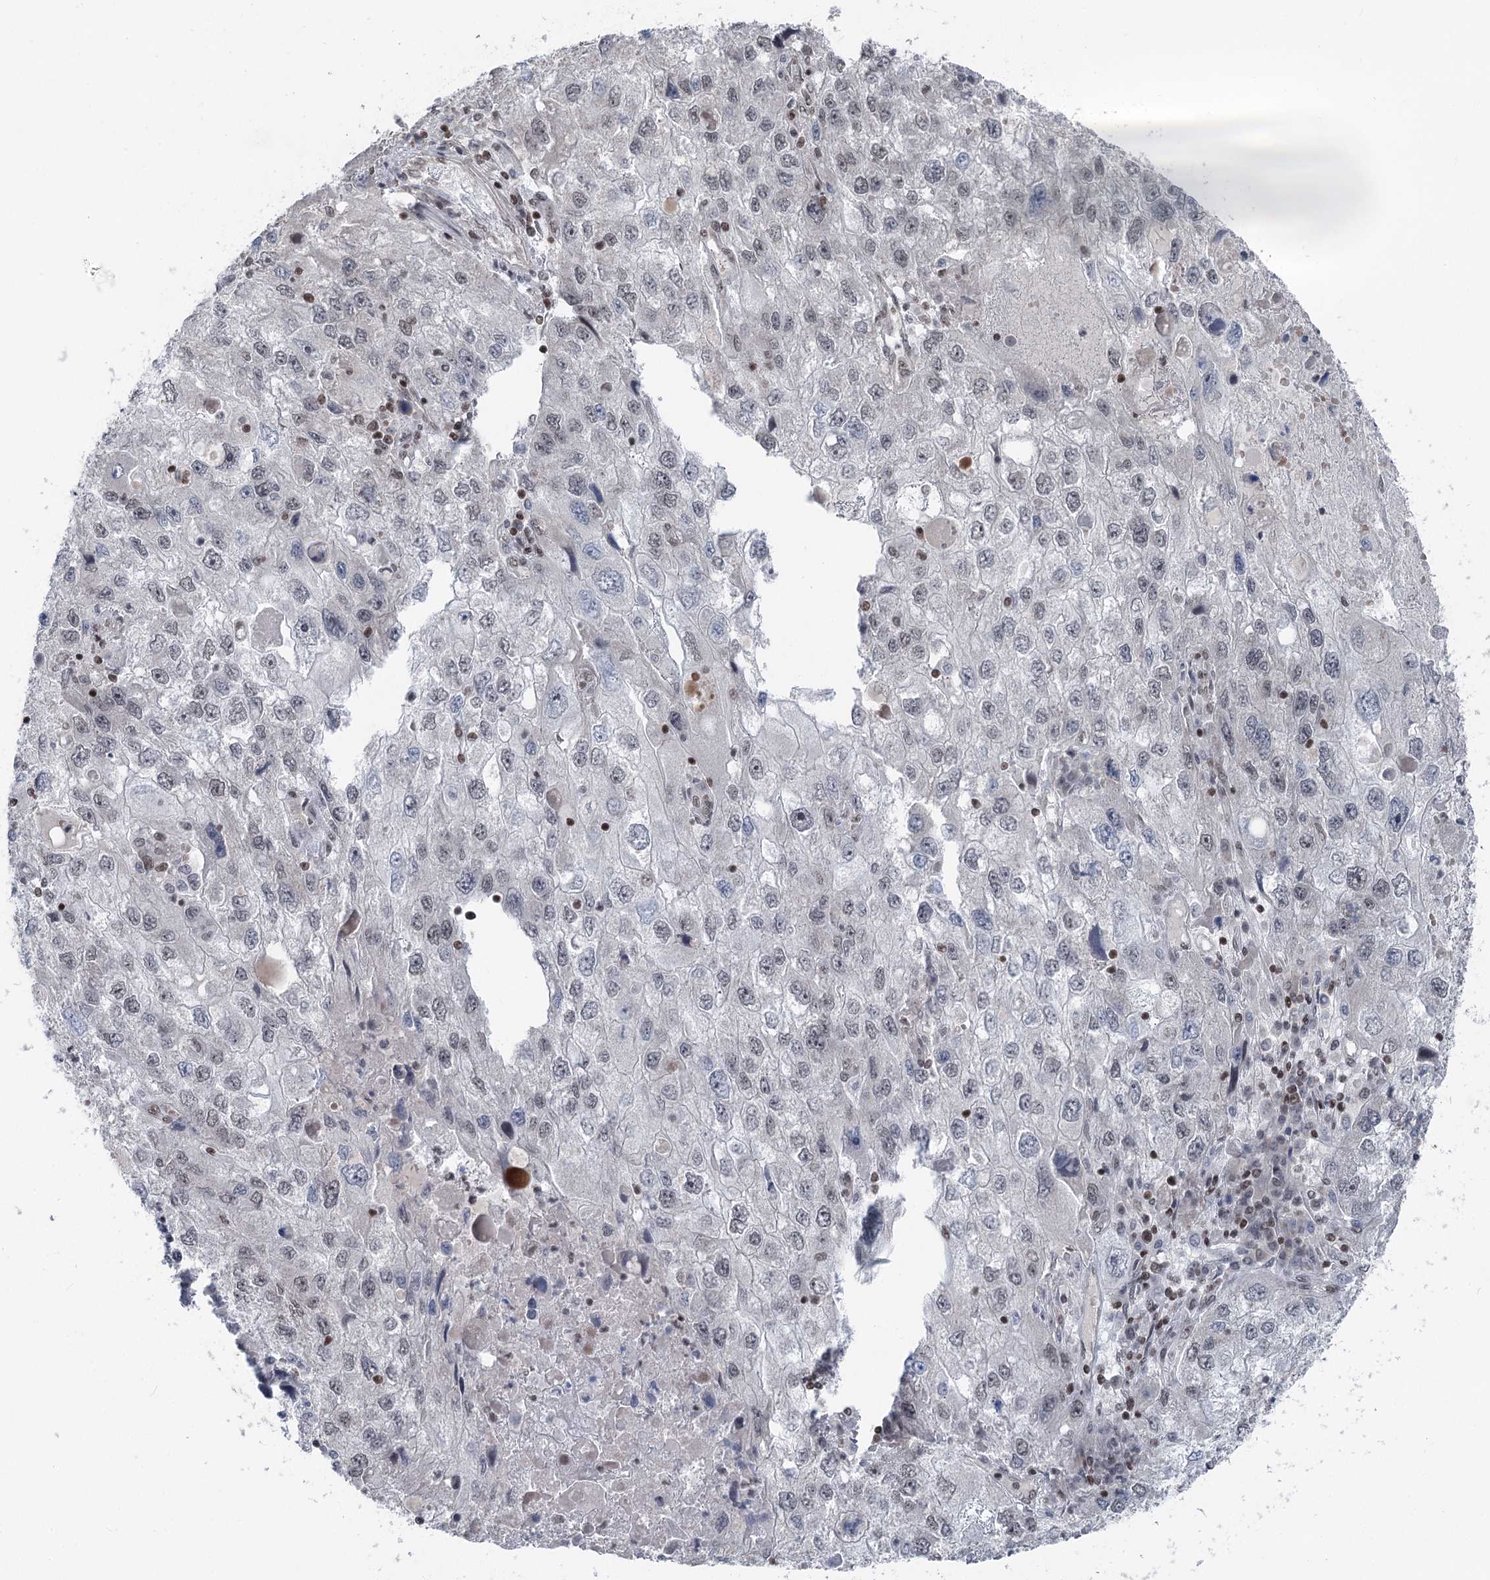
{"staining": {"intensity": "weak", "quantity": "25%-75%", "location": "nuclear"}, "tissue": "endometrial cancer", "cell_type": "Tumor cells", "image_type": "cancer", "snomed": [{"axis": "morphology", "description": "Adenocarcinoma, NOS"}, {"axis": "topography", "description": "Endometrium"}], "caption": "This is an image of IHC staining of endometrial cancer (adenocarcinoma), which shows weak expression in the nuclear of tumor cells.", "gene": "CGGBP1", "patient": {"sex": "female", "age": 49}}